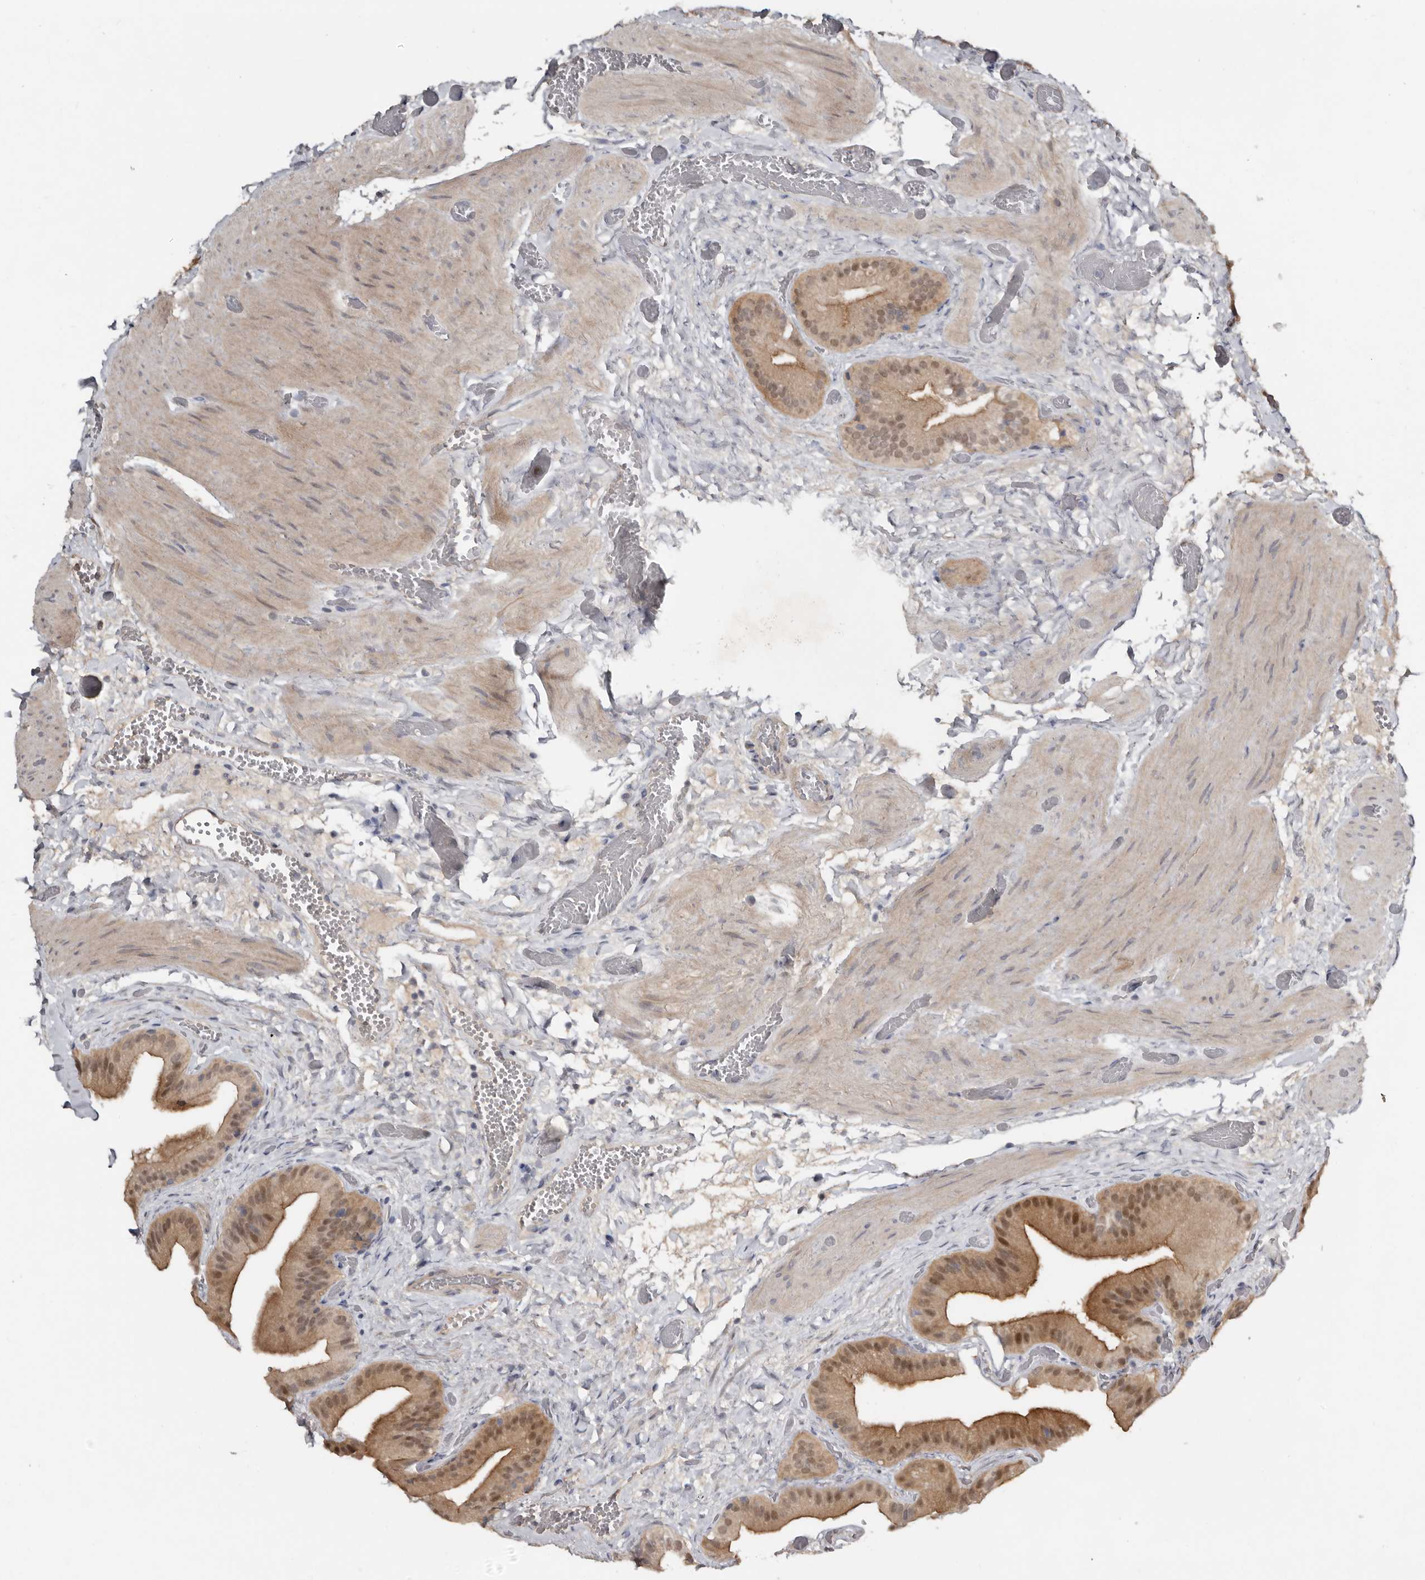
{"staining": {"intensity": "moderate", "quantity": ">75%", "location": "cytoplasmic/membranous,nuclear"}, "tissue": "gallbladder", "cell_type": "Glandular cells", "image_type": "normal", "snomed": [{"axis": "morphology", "description": "Normal tissue, NOS"}, {"axis": "topography", "description": "Gallbladder"}], "caption": "DAB (3,3'-diaminobenzidine) immunohistochemical staining of benign human gallbladder displays moderate cytoplasmic/membranous,nuclear protein expression in about >75% of glandular cells. (Stains: DAB in brown, nuclei in blue, Microscopy: brightfield microscopy at high magnification).", "gene": "RBKS", "patient": {"sex": "female", "age": 64}}